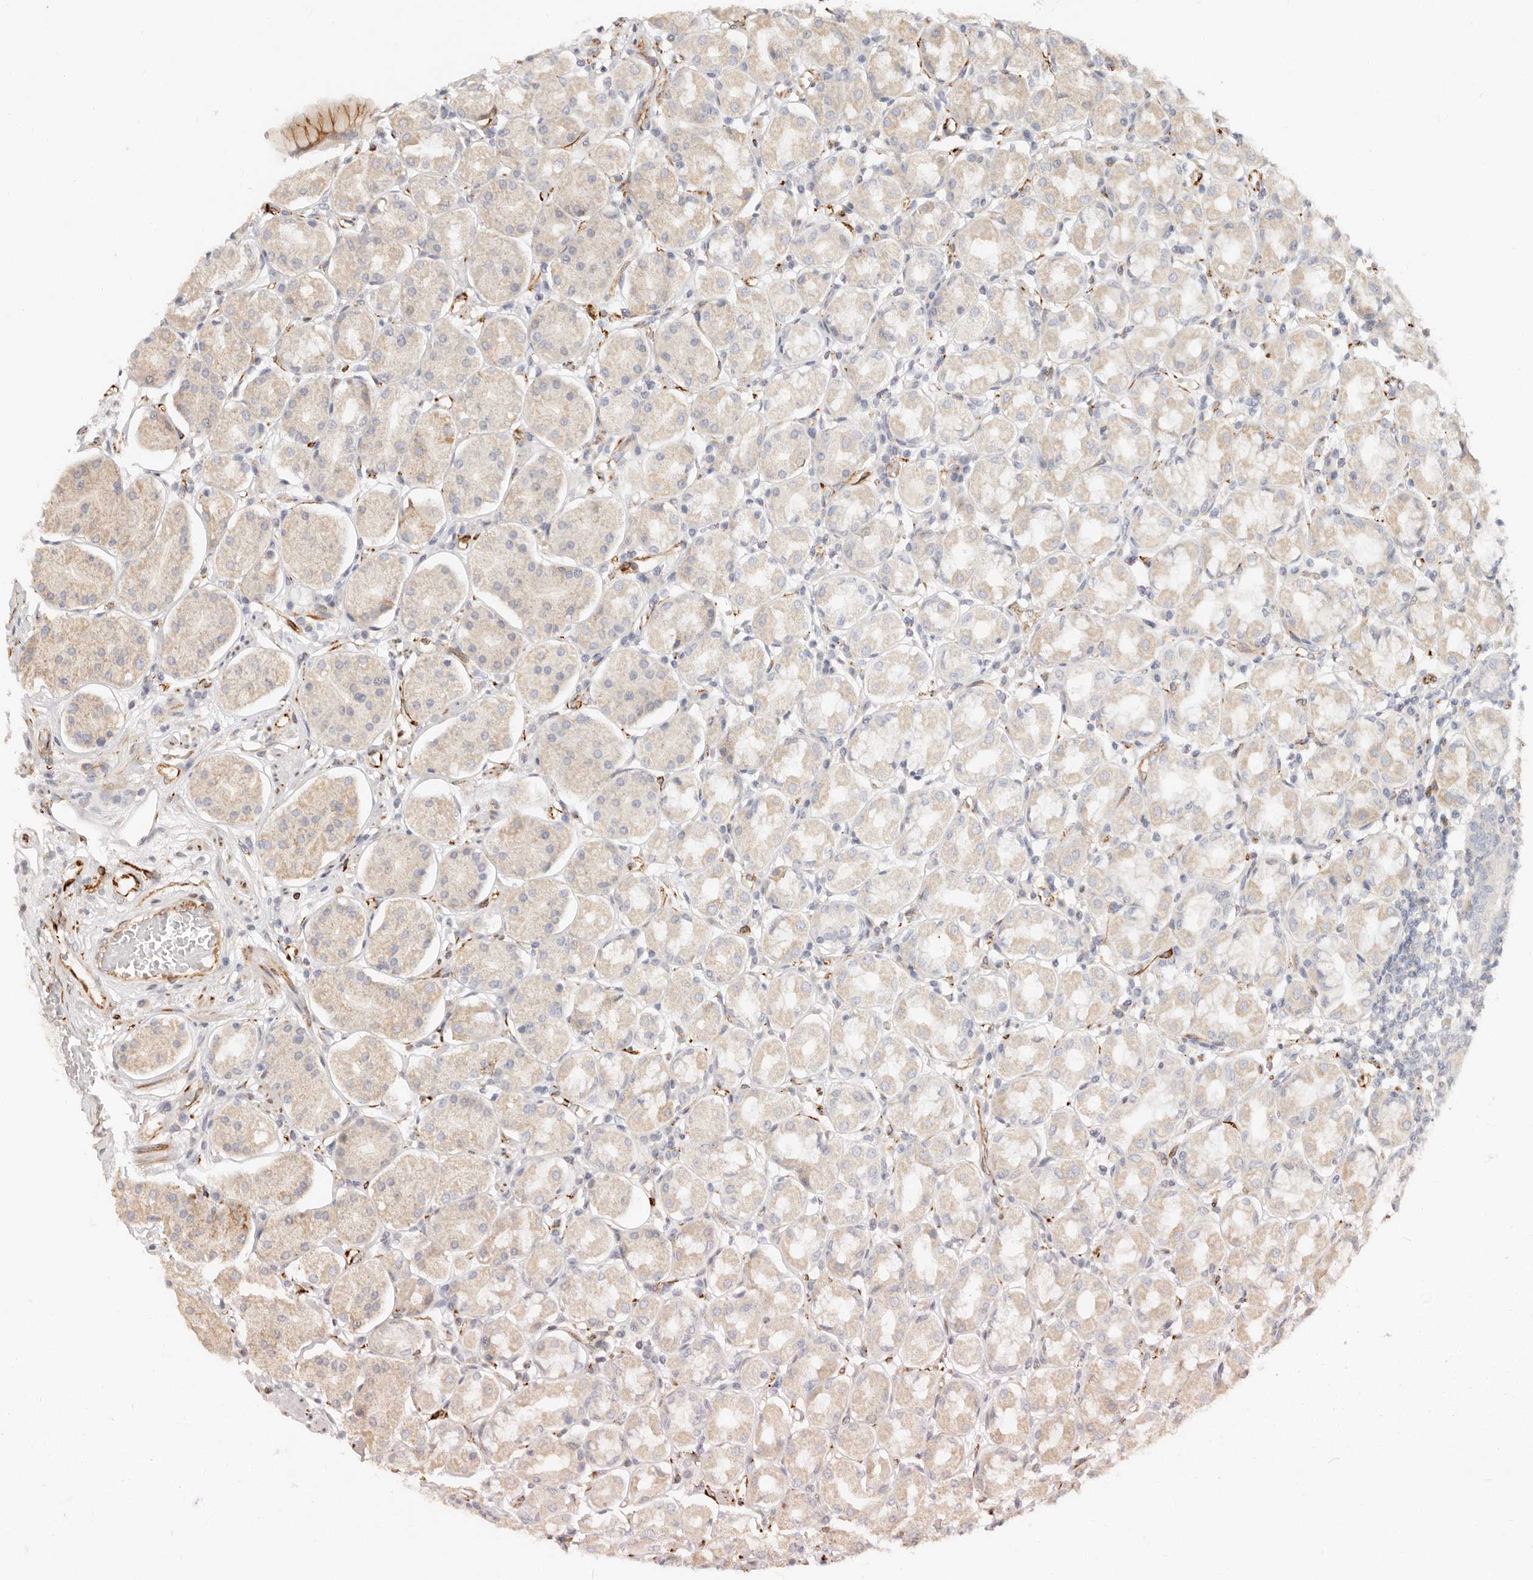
{"staining": {"intensity": "weak", "quantity": "25%-75%", "location": "cytoplasmic/membranous"}, "tissue": "stomach", "cell_type": "Glandular cells", "image_type": "normal", "snomed": [{"axis": "morphology", "description": "Normal tissue, NOS"}, {"axis": "topography", "description": "Stomach"}, {"axis": "topography", "description": "Stomach, lower"}], "caption": "Protein staining of unremarkable stomach reveals weak cytoplasmic/membranous expression in about 25%-75% of glandular cells.", "gene": "SASS6", "patient": {"sex": "female", "age": 56}}